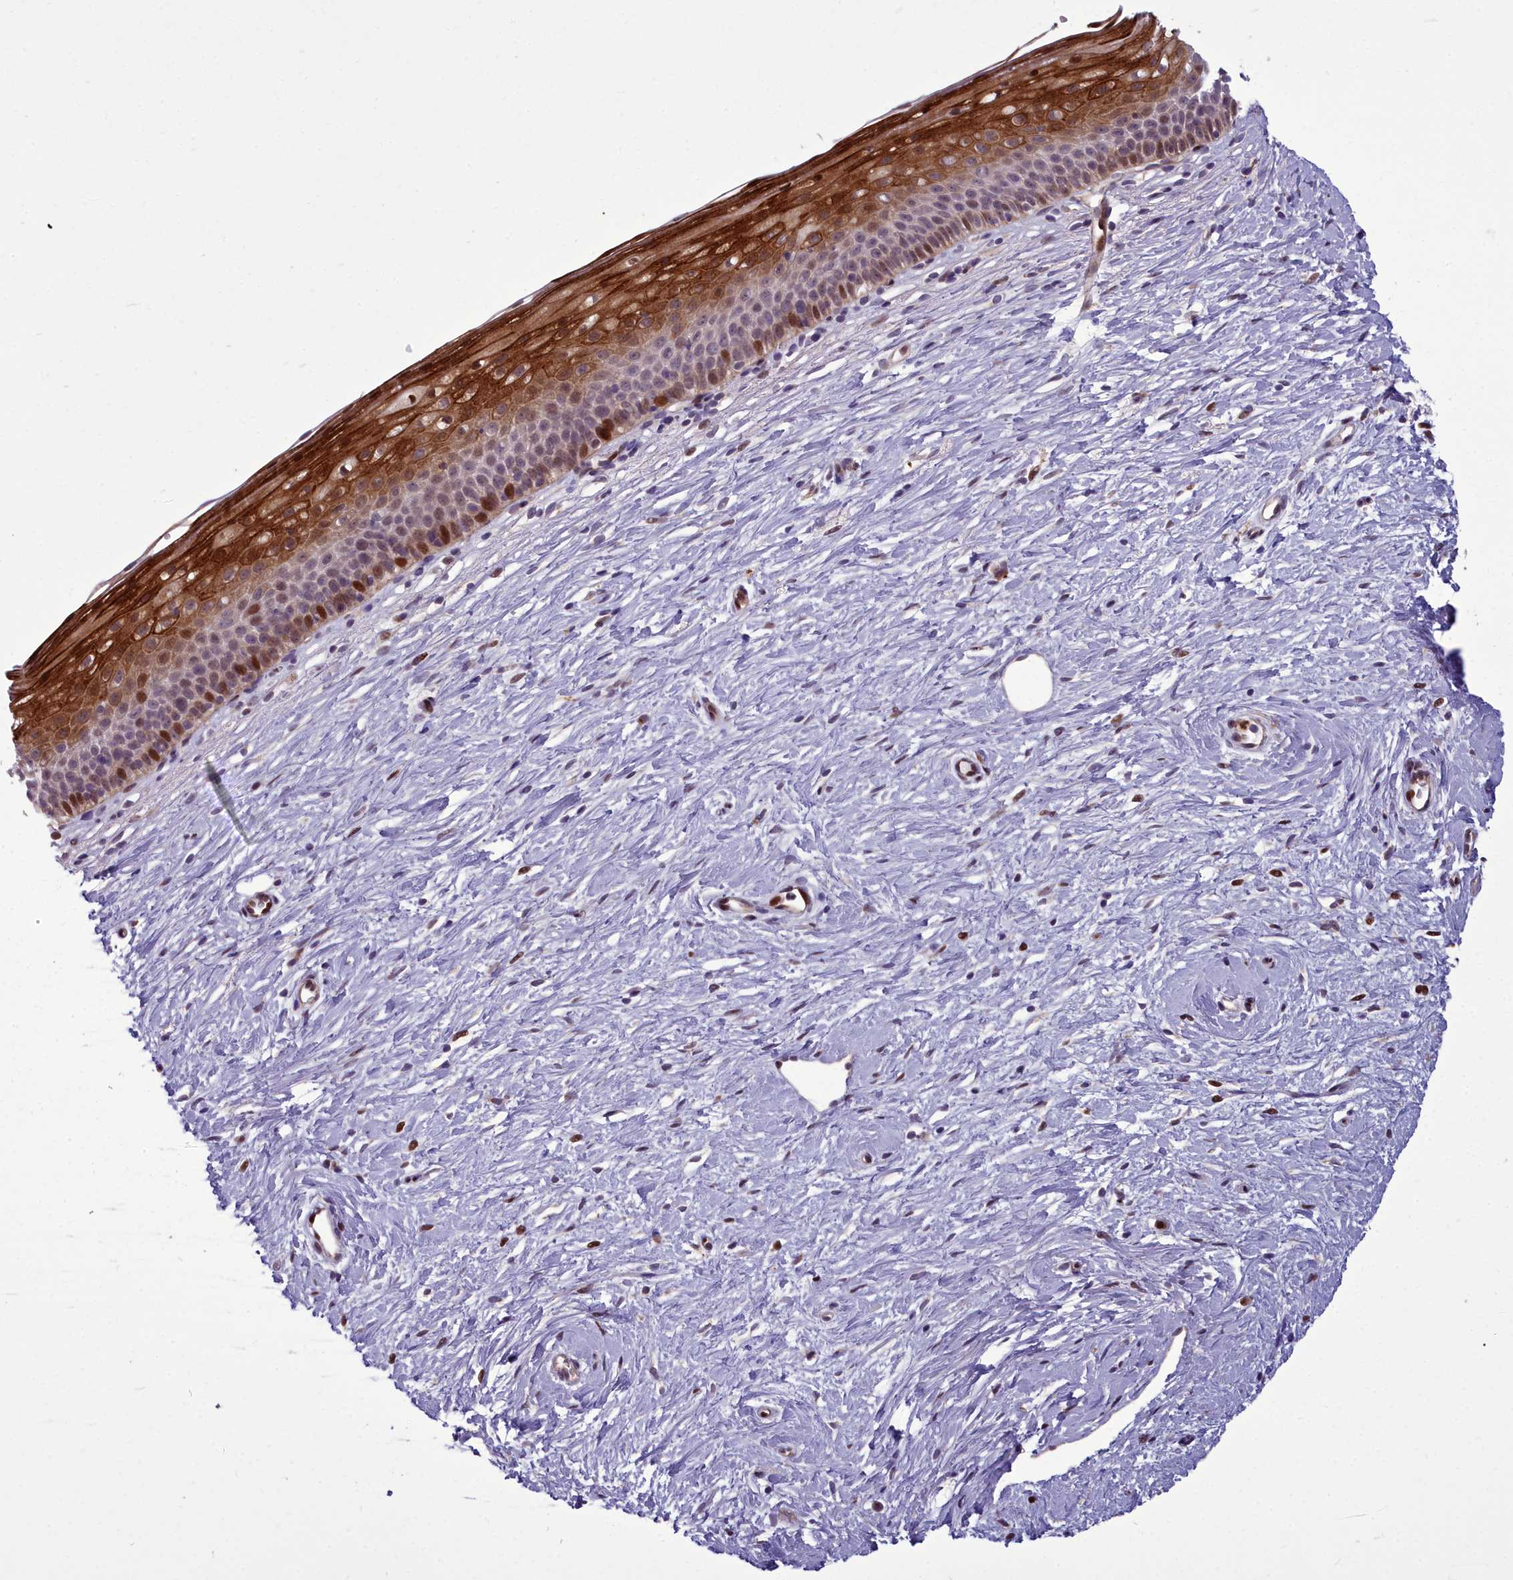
{"staining": {"intensity": "strong", "quantity": "25%-75%", "location": "cytoplasmic/membranous,nuclear"}, "tissue": "cervix", "cell_type": "Squamous epithelial cells", "image_type": "normal", "snomed": [{"axis": "morphology", "description": "Normal tissue, NOS"}, {"axis": "topography", "description": "Cervix"}], "caption": "Protein analysis of unremarkable cervix displays strong cytoplasmic/membranous,nuclear staining in approximately 25%-75% of squamous epithelial cells.", "gene": "AP1M1", "patient": {"sex": "female", "age": 57}}